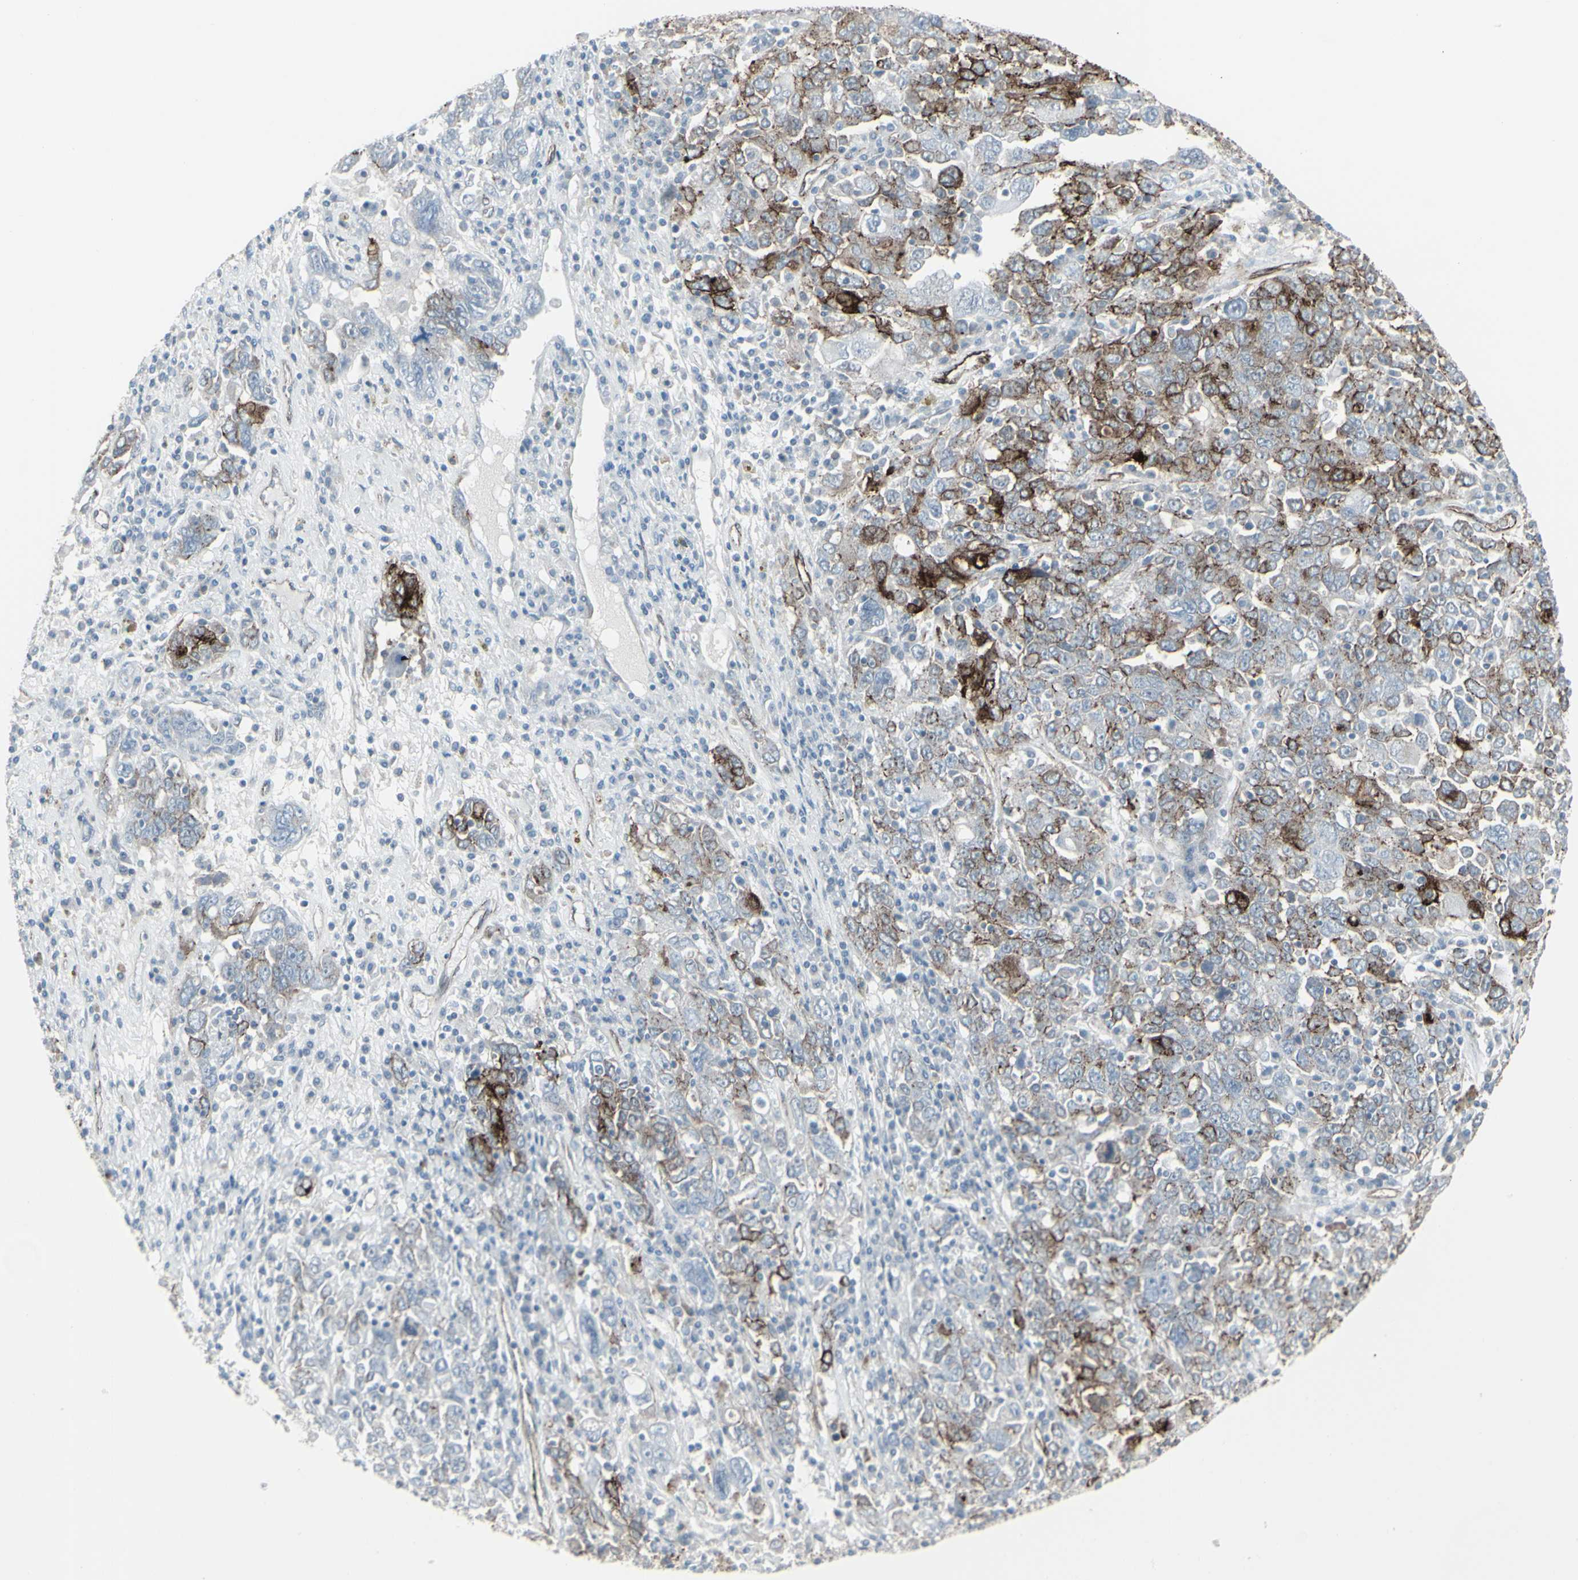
{"staining": {"intensity": "moderate", "quantity": "<25%", "location": "cytoplasmic/membranous"}, "tissue": "ovarian cancer", "cell_type": "Tumor cells", "image_type": "cancer", "snomed": [{"axis": "morphology", "description": "Carcinoma, endometroid"}, {"axis": "topography", "description": "Ovary"}], "caption": "Immunohistochemistry staining of ovarian cancer, which reveals low levels of moderate cytoplasmic/membranous expression in about <25% of tumor cells indicating moderate cytoplasmic/membranous protein expression. The staining was performed using DAB (3,3'-diaminobenzidine) (brown) for protein detection and nuclei were counterstained in hematoxylin (blue).", "gene": "GJA1", "patient": {"sex": "female", "age": 62}}